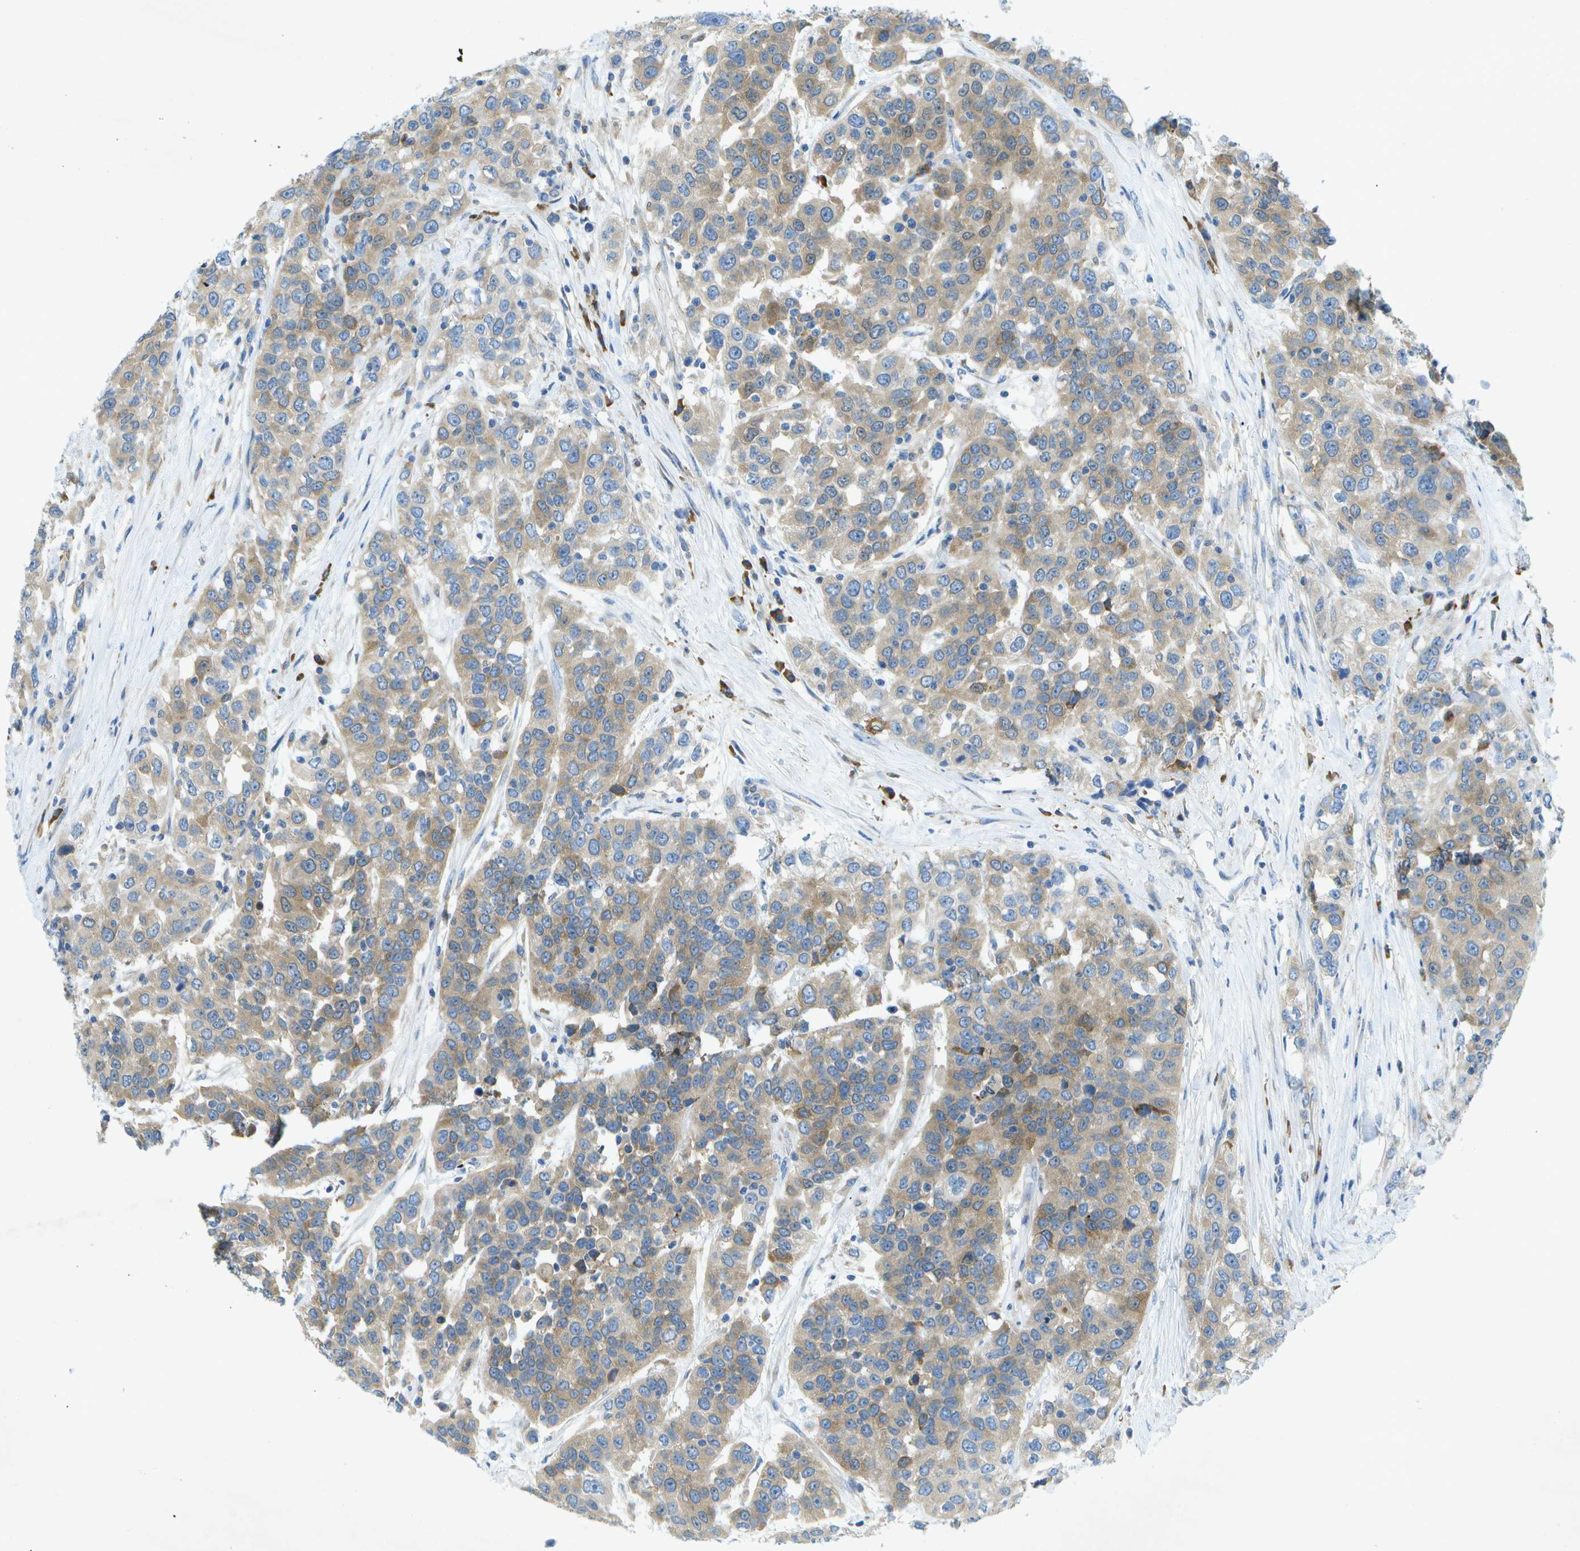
{"staining": {"intensity": "weak", "quantity": ">75%", "location": "cytoplasmic/membranous"}, "tissue": "urothelial cancer", "cell_type": "Tumor cells", "image_type": "cancer", "snomed": [{"axis": "morphology", "description": "Urothelial carcinoma, High grade"}, {"axis": "topography", "description": "Urinary bladder"}], "caption": "IHC (DAB (3,3'-diaminobenzidine)) staining of human urothelial carcinoma (high-grade) demonstrates weak cytoplasmic/membranous protein staining in about >75% of tumor cells. IHC stains the protein of interest in brown and the nuclei are stained blue.", "gene": "WNK2", "patient": {"sex": "female", "age": 80}}